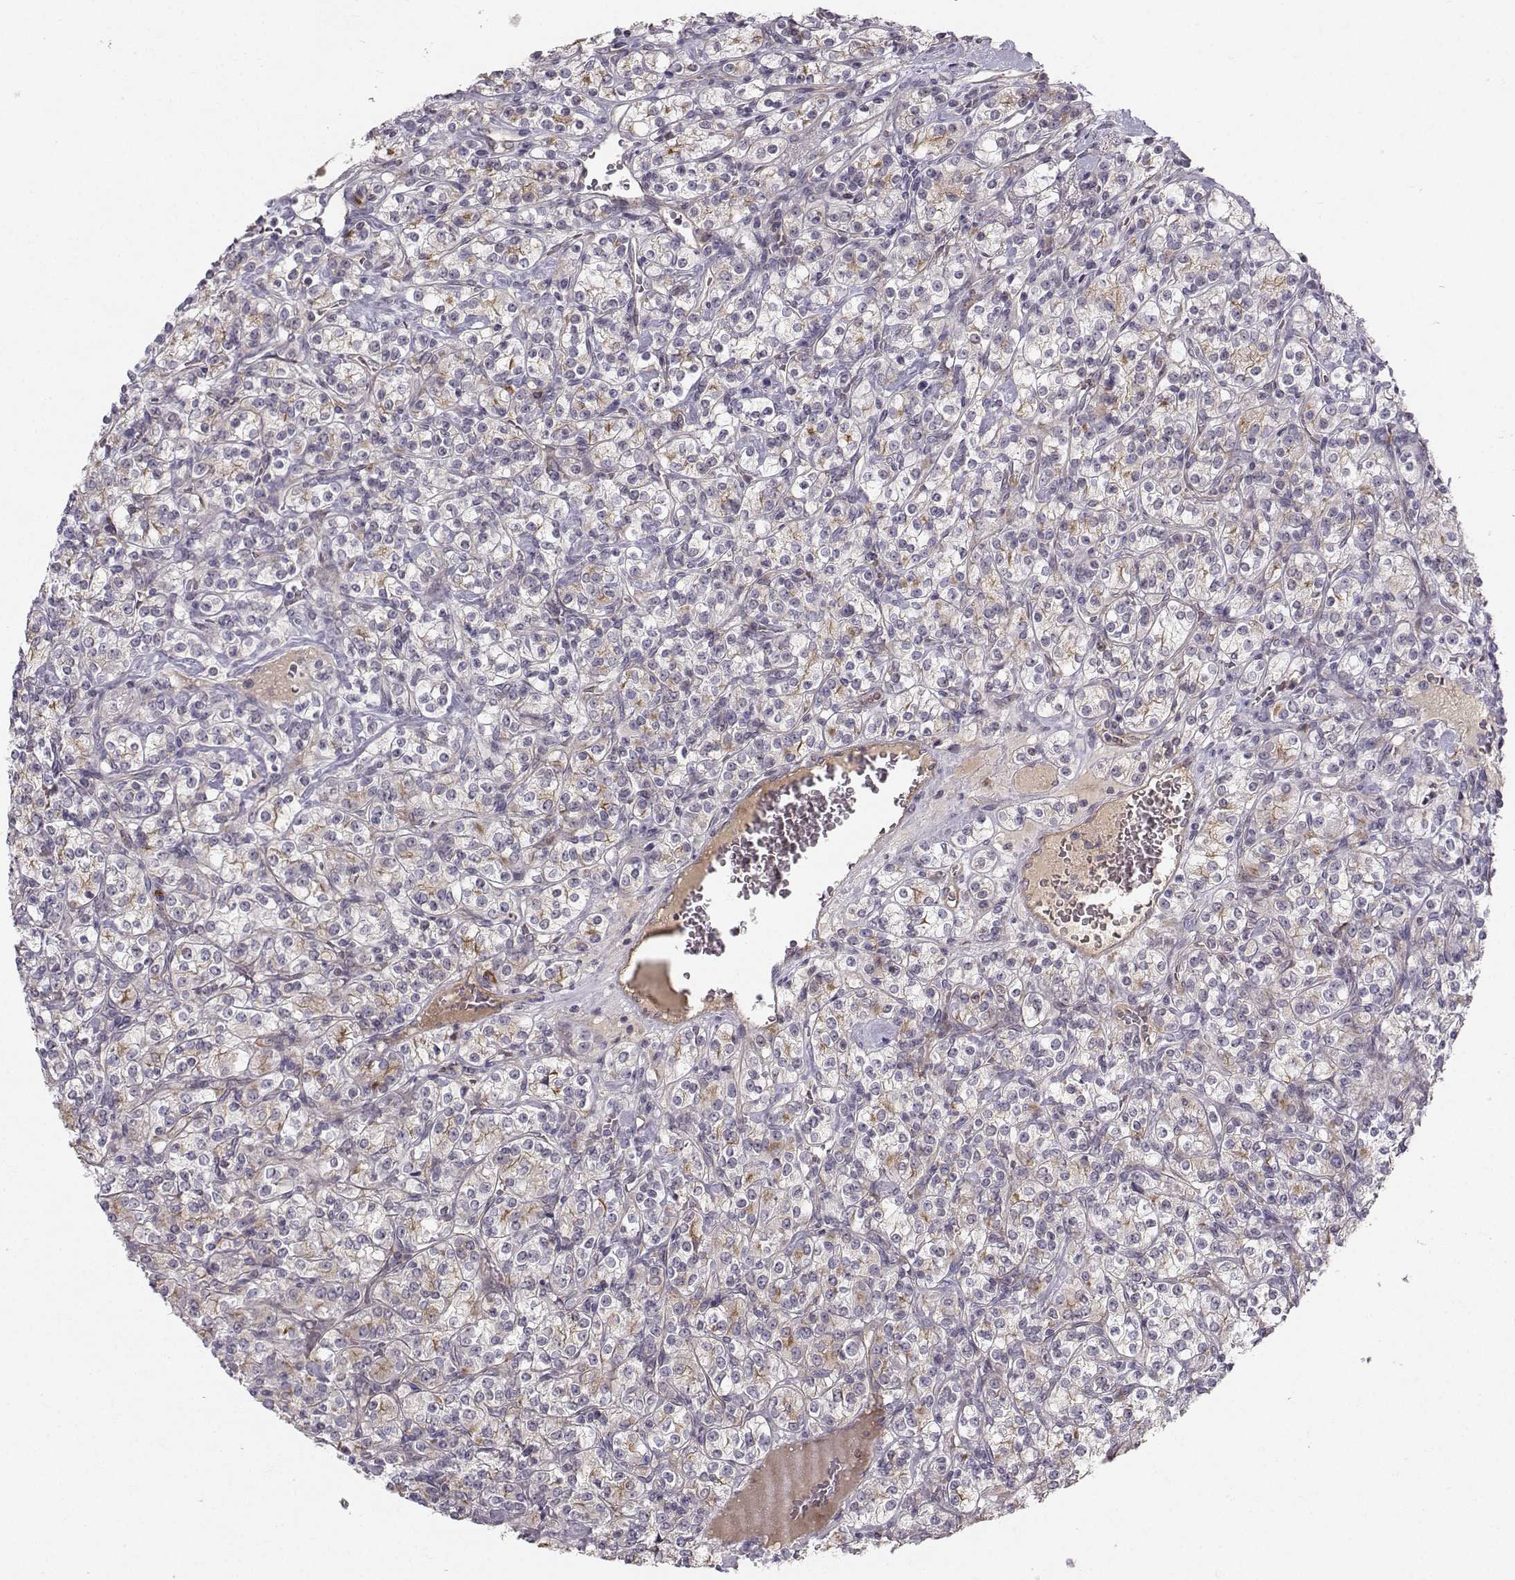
{"staining": {"intensity": "weak", "quantity": "<25%", "location": "cytoplasmic/membranous"}, "tissue": "renal cancer", "cell_type": "Tumor cells", "image_type": "cancer", "snomed": [{"axis": "morphology", "description": "Adenocarcinoma, NOS"}, {"axis": "topography", "description": "Kidney"}], "caption": "An image of adenocarcinoma (renal) stained for a protein shows no brown staining in tumor cells.", "gene": "OPRD1", "patient": {"sex": "male", "age": 77}}